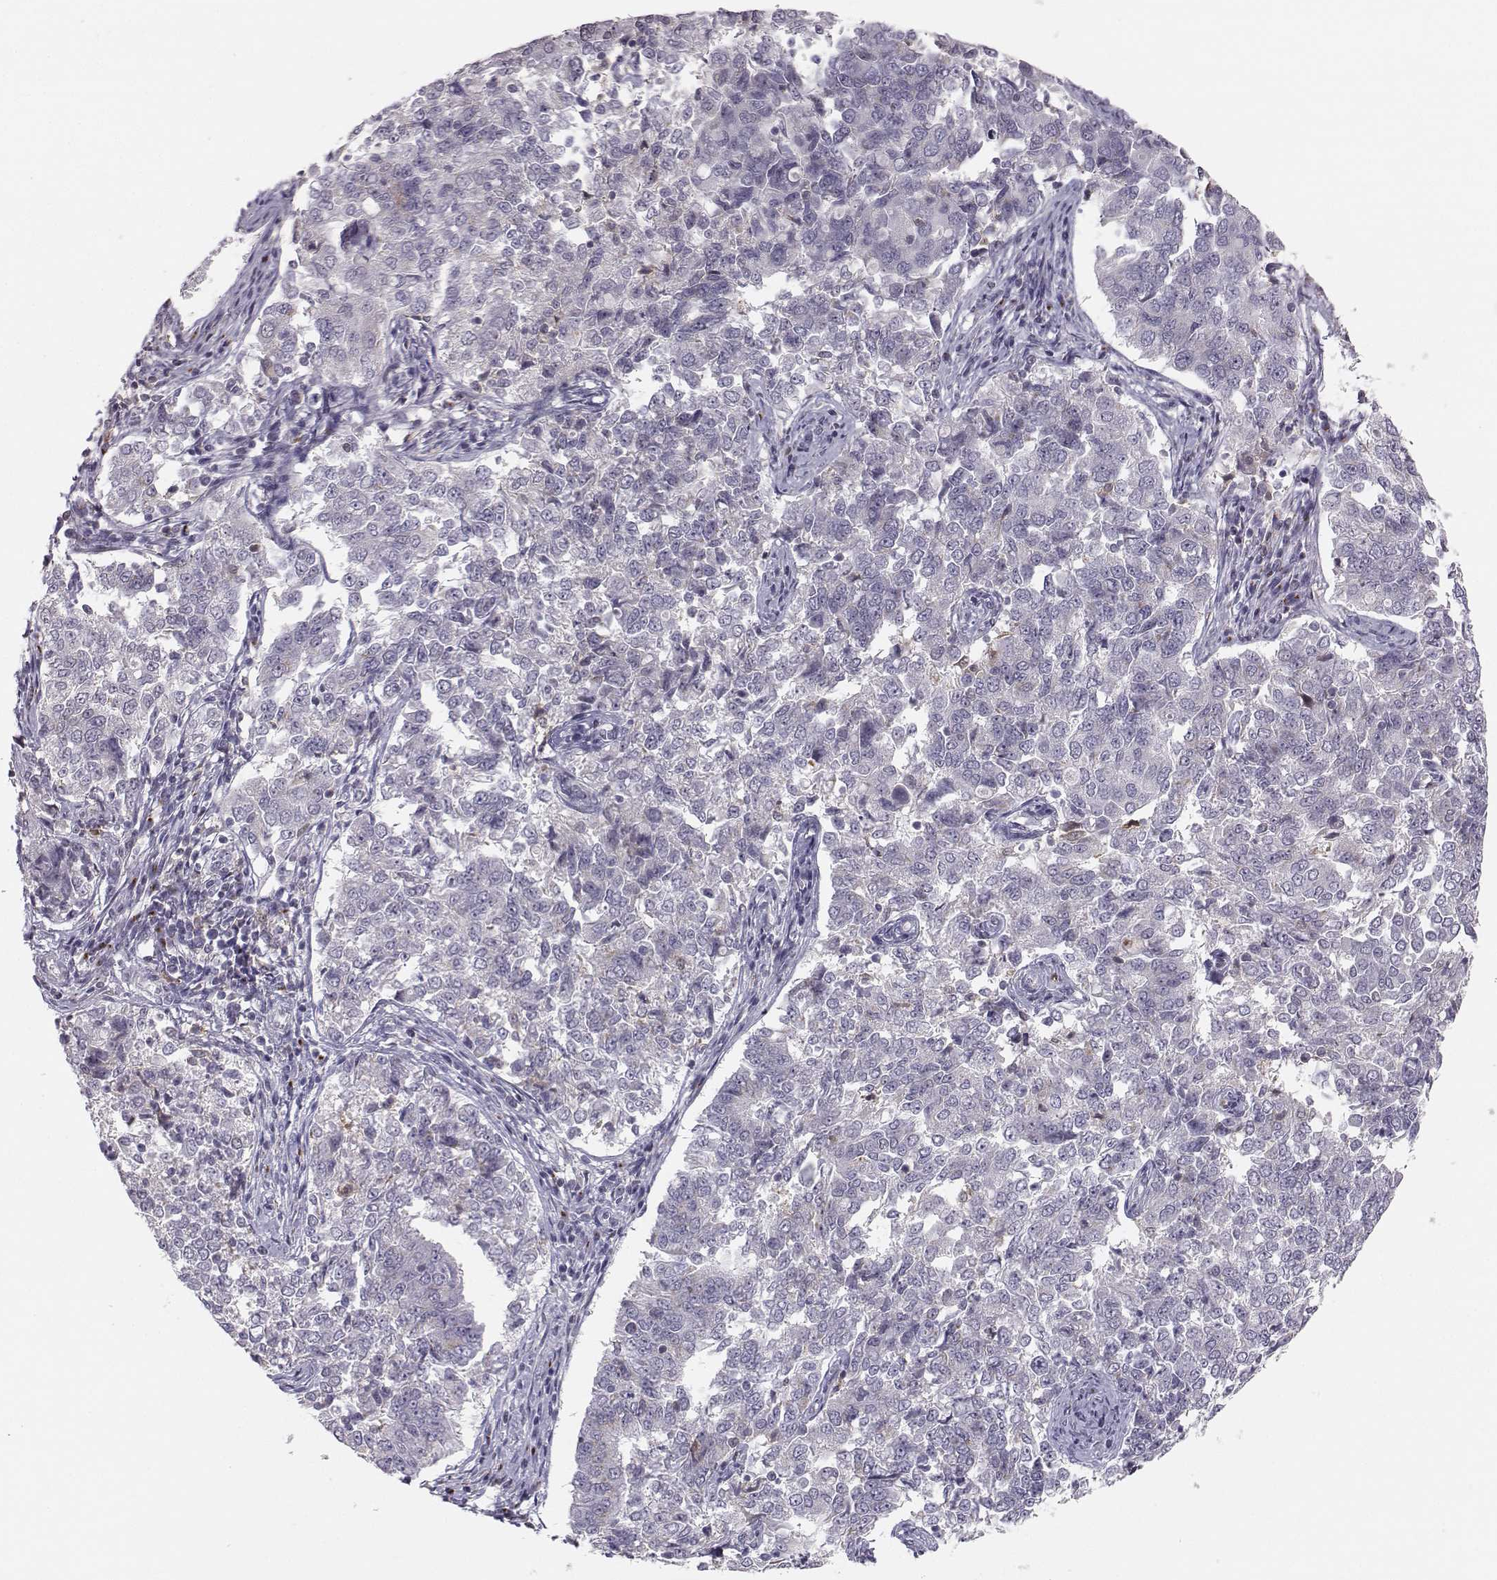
{"staining": {"intensity": "weak", "quantity": "<25%", "location": "cytoplasmic/membranous"}, "tissue": "endometrial cancer", "cell_type": "Tumor cells", "image_type": "cancer", "snomed": [{"axis": "morphology", "description": "Adenocarcinoma, NOS"}, {"axis": "topography", "description": "Endometrium"}], "caption": "High magnification brightfield microscopy of endometrial cancer (adenocarcinoma) stained with DAB (brown) and counterstained with hematoxylin (blue): tumor cells show no significant positivity.", "gene": "HTR7", "patient": {"sex": "female", "age": 43}}